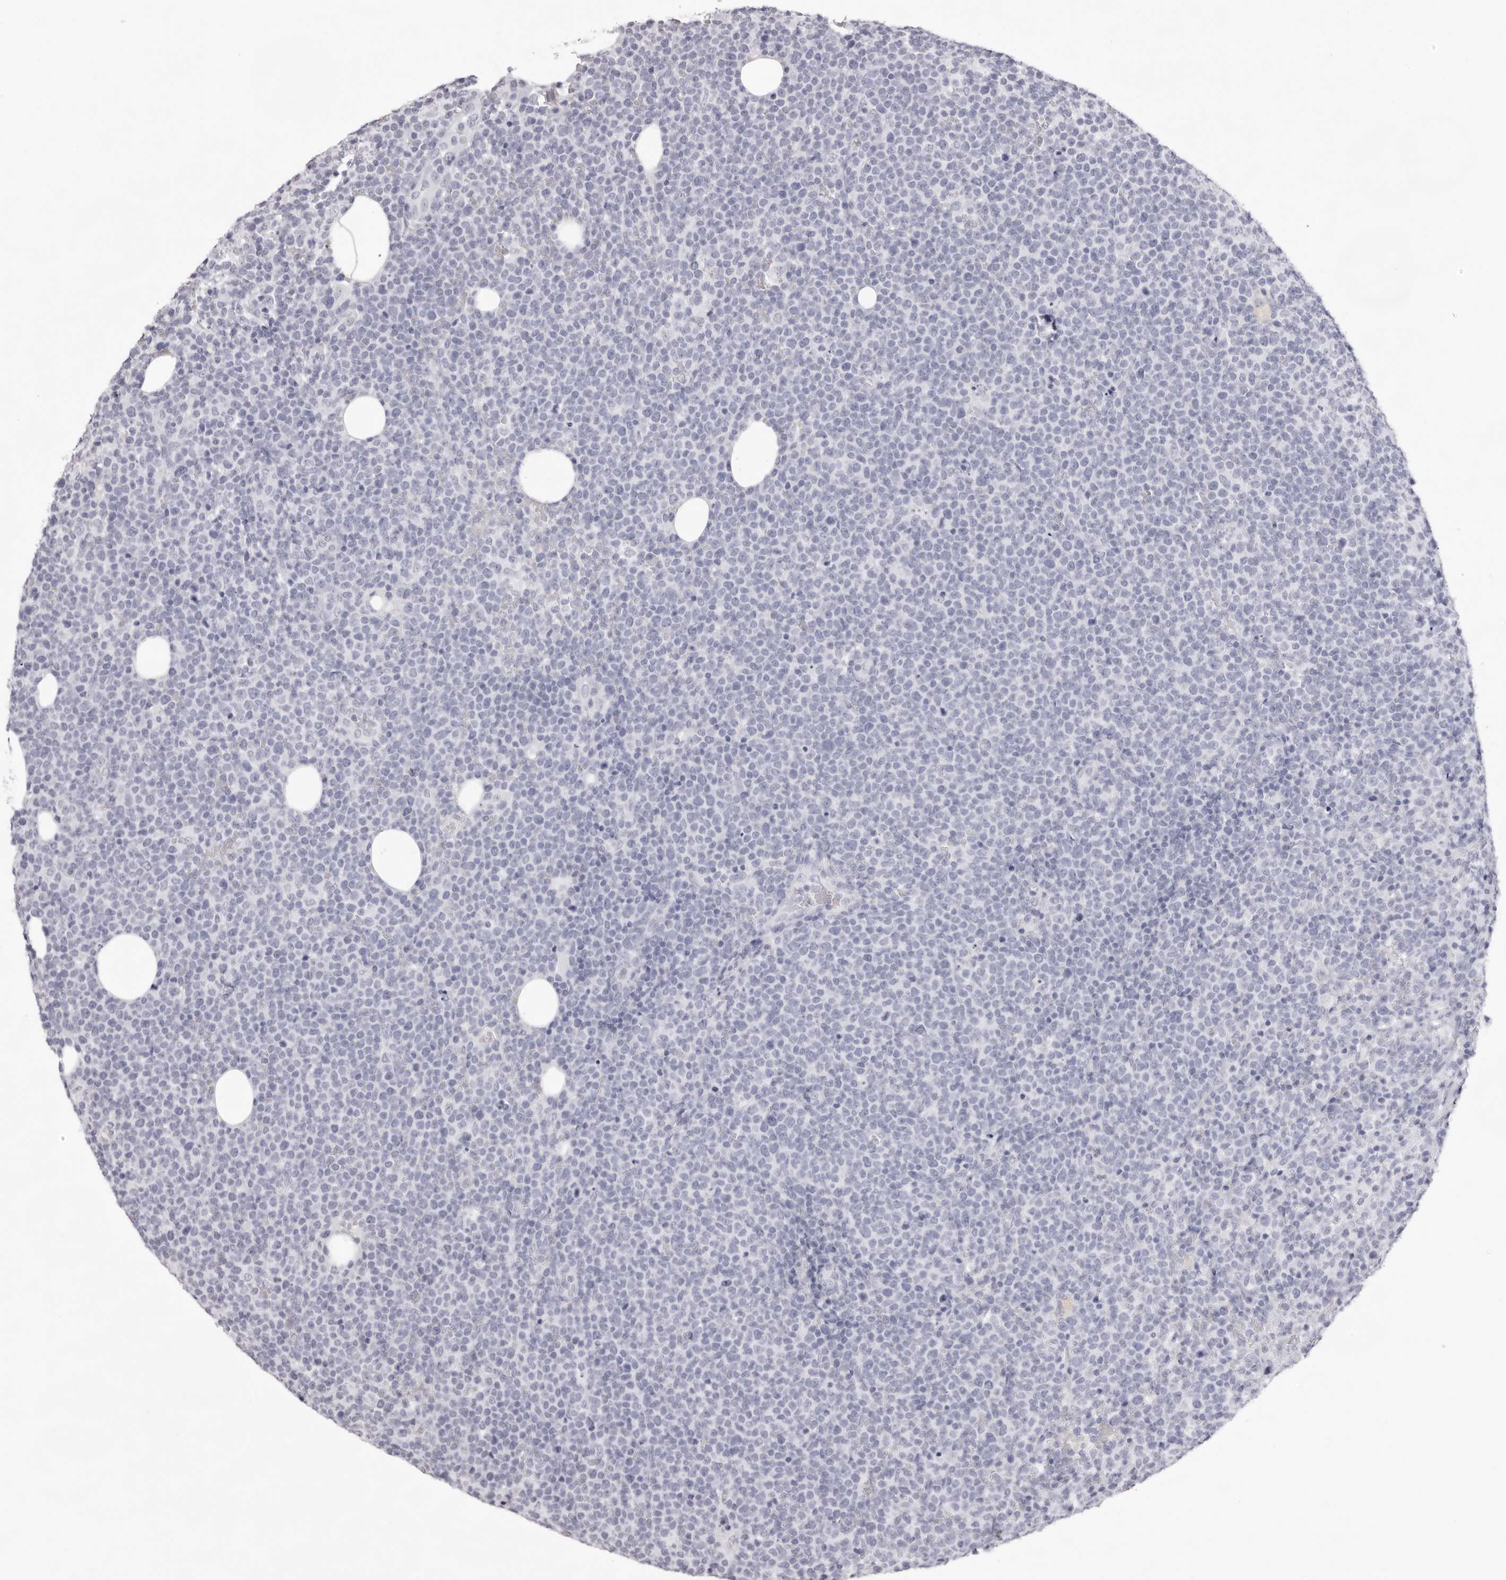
{"staining": {"intensity": "negative", "quantity": "none", "location": "none"}, "tissue": "lymphoma", "cell_type": "Tumor cells", "image_type": "cancer", "snomed": [{"axis": "morphology", "description": "Malignant lymphoma, non-Hodgkin's type, High grade"}, {"axis": "topography", "description": "Lymph node"}], "caption": "Lymphoma was stained to show a protein in brown. There is no significant staining in tumor cells.", "gene": "SPTA1", "patient": {"sex": "male", "age": 61}}